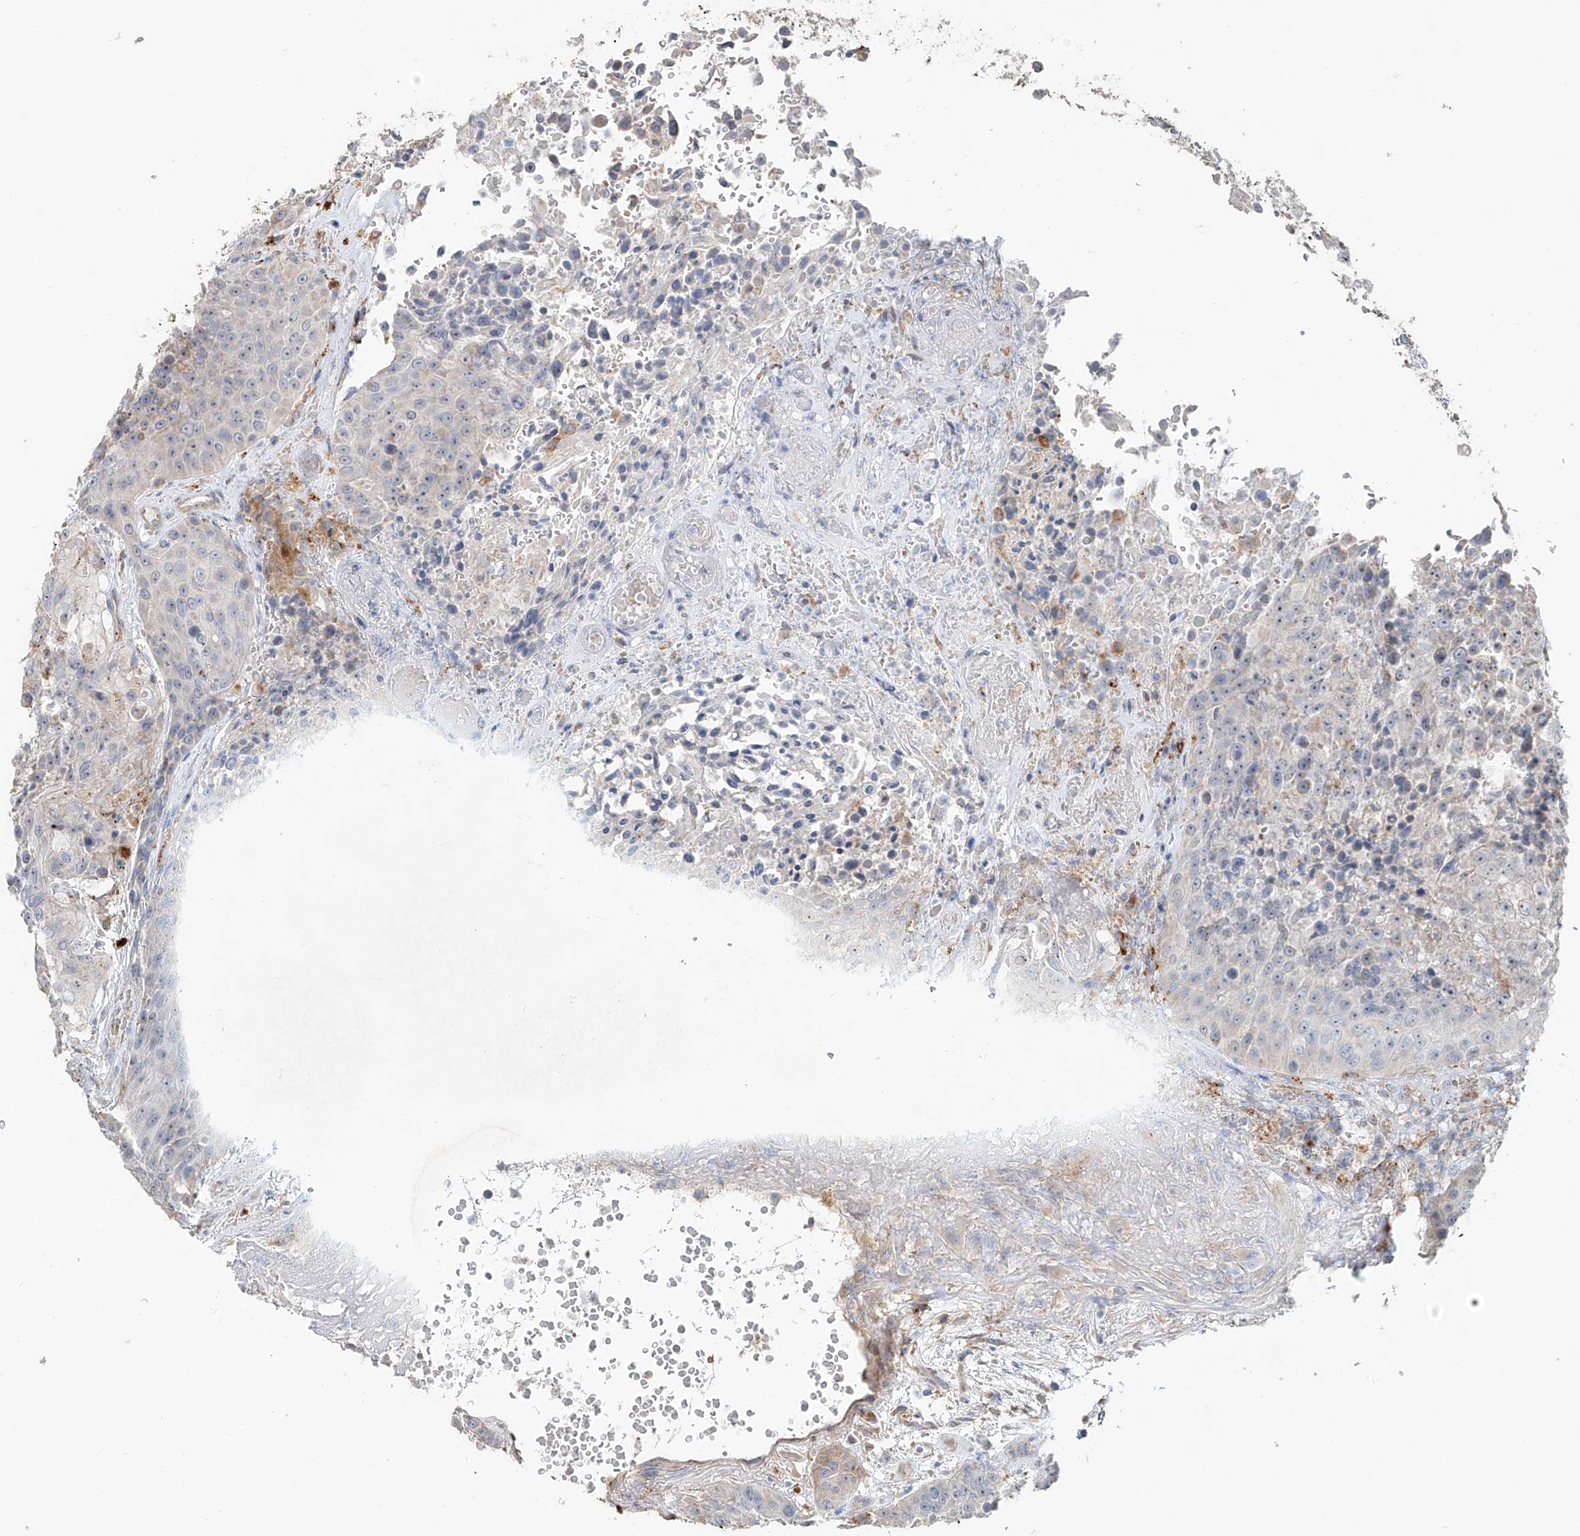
{"staining": {"intensity": "negative", "quantity": "none", "location": "none"}, "tissue": "urothelial cancer", "cell_type": "Tumor cells", "image_type": "cancer", "snomed": [{"axis": "morphology", "description": "Urothelial carcinoma, High grade"}, {"axis": "topography", "description": "Urinary bladder"}], "caption": "Tumor cells are negative for protein expression in human urothelial cancer.", "gene": "TRIM47", "patient": {"sex": "female", "age": 63}}